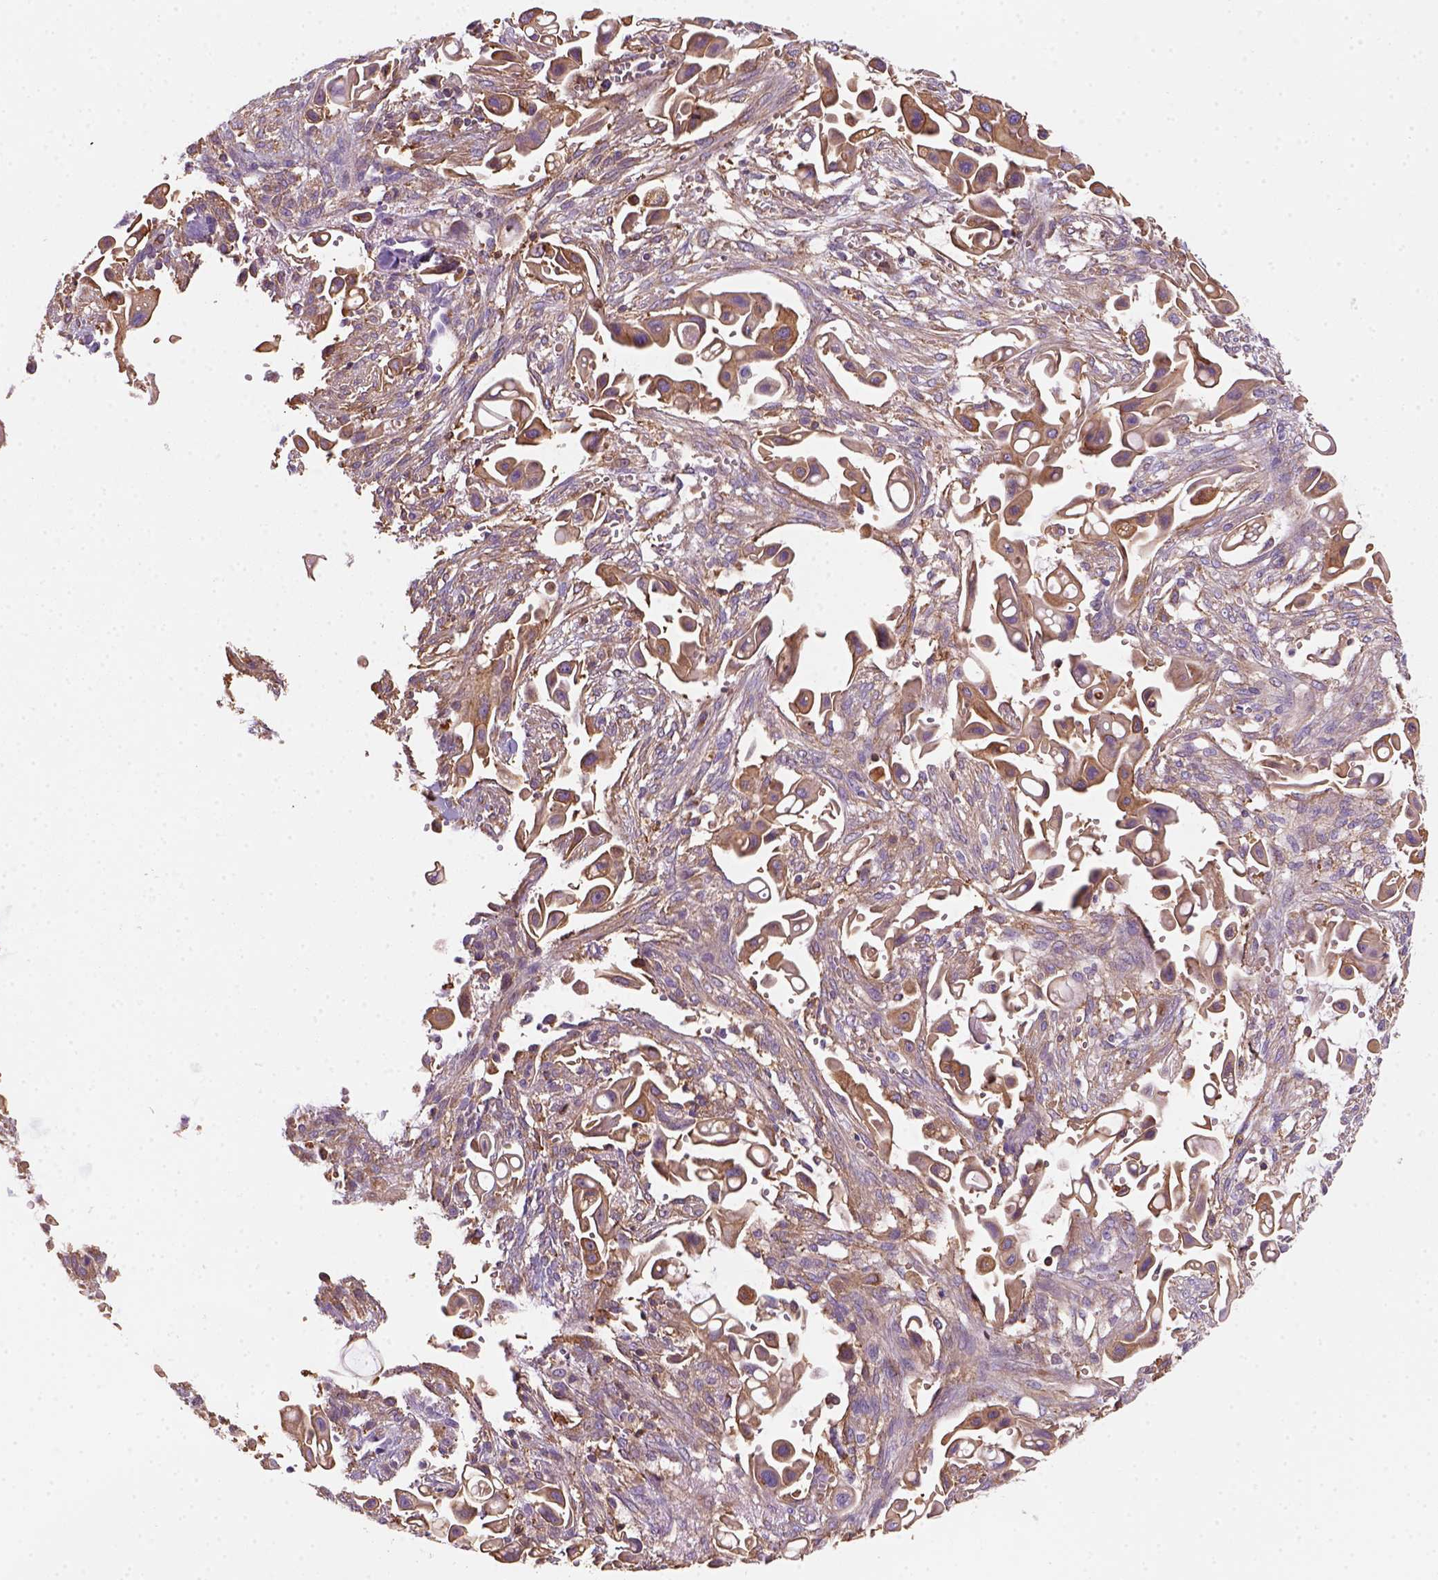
{"staining": {"intensity": "moderate", "quantity": ">75%", "location": "cytoplasmic/membranous"}, "tissue": "pancreatic cancer", "cell_type": "Tumor cells", "image_type": "cancer", "snomed": [{"axis": "morphology", "description": "Adenocarcinoma, NOS"}, {"axis": "topography", "description": "Pancreas"}], "caption": "Immunohistochemical staining of human pancreatic cancer shows moderate cytoplasmic/membranous protein positivity in about >75% of tumor cells. Ihc stains the protein of interest in brown and the nuclei are stained blue.", "gene": "GPRC5D", "patient": {"sex": "male", "age": 50}}